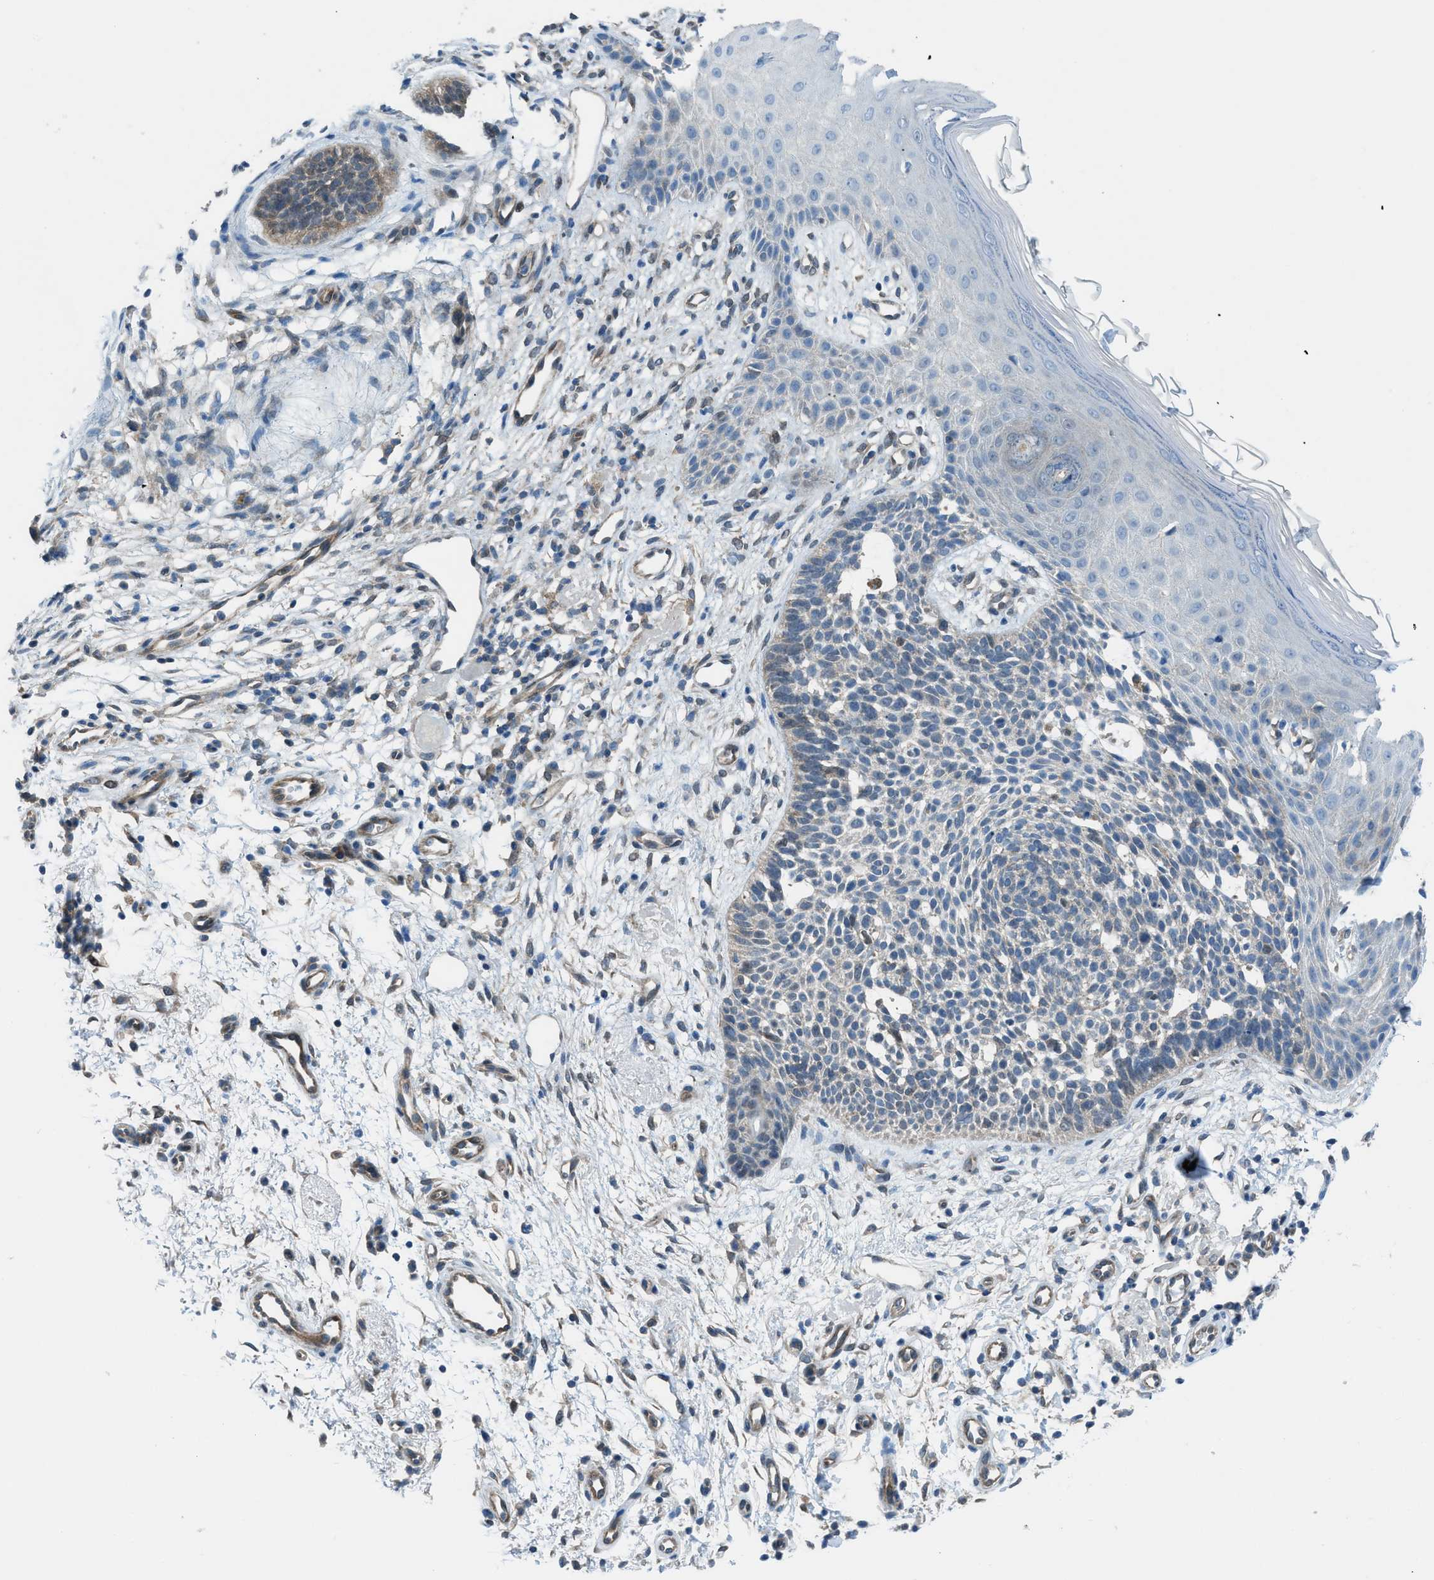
{"staining": {"intensity": "weak", "quantity": "<25%", "location": "cytoplasmic/membranous"}, "tissue": "skin cancer", "cell_type": "Tumor cells", "image_type": "cancer", "snomed": [{"axis": "morphology", "description": "Normal tissue, NOS"}, {"axis": "morphology", "description": "Basal cell carcinoma"}, {"axis": "topography", "description": "Skin"}], "caption": "Image shows no protein staining in tumor cells of skin basal cell carcinoma tissue.", "gene": "PRKN", "patient": {"sex": "female", "age": 69}}